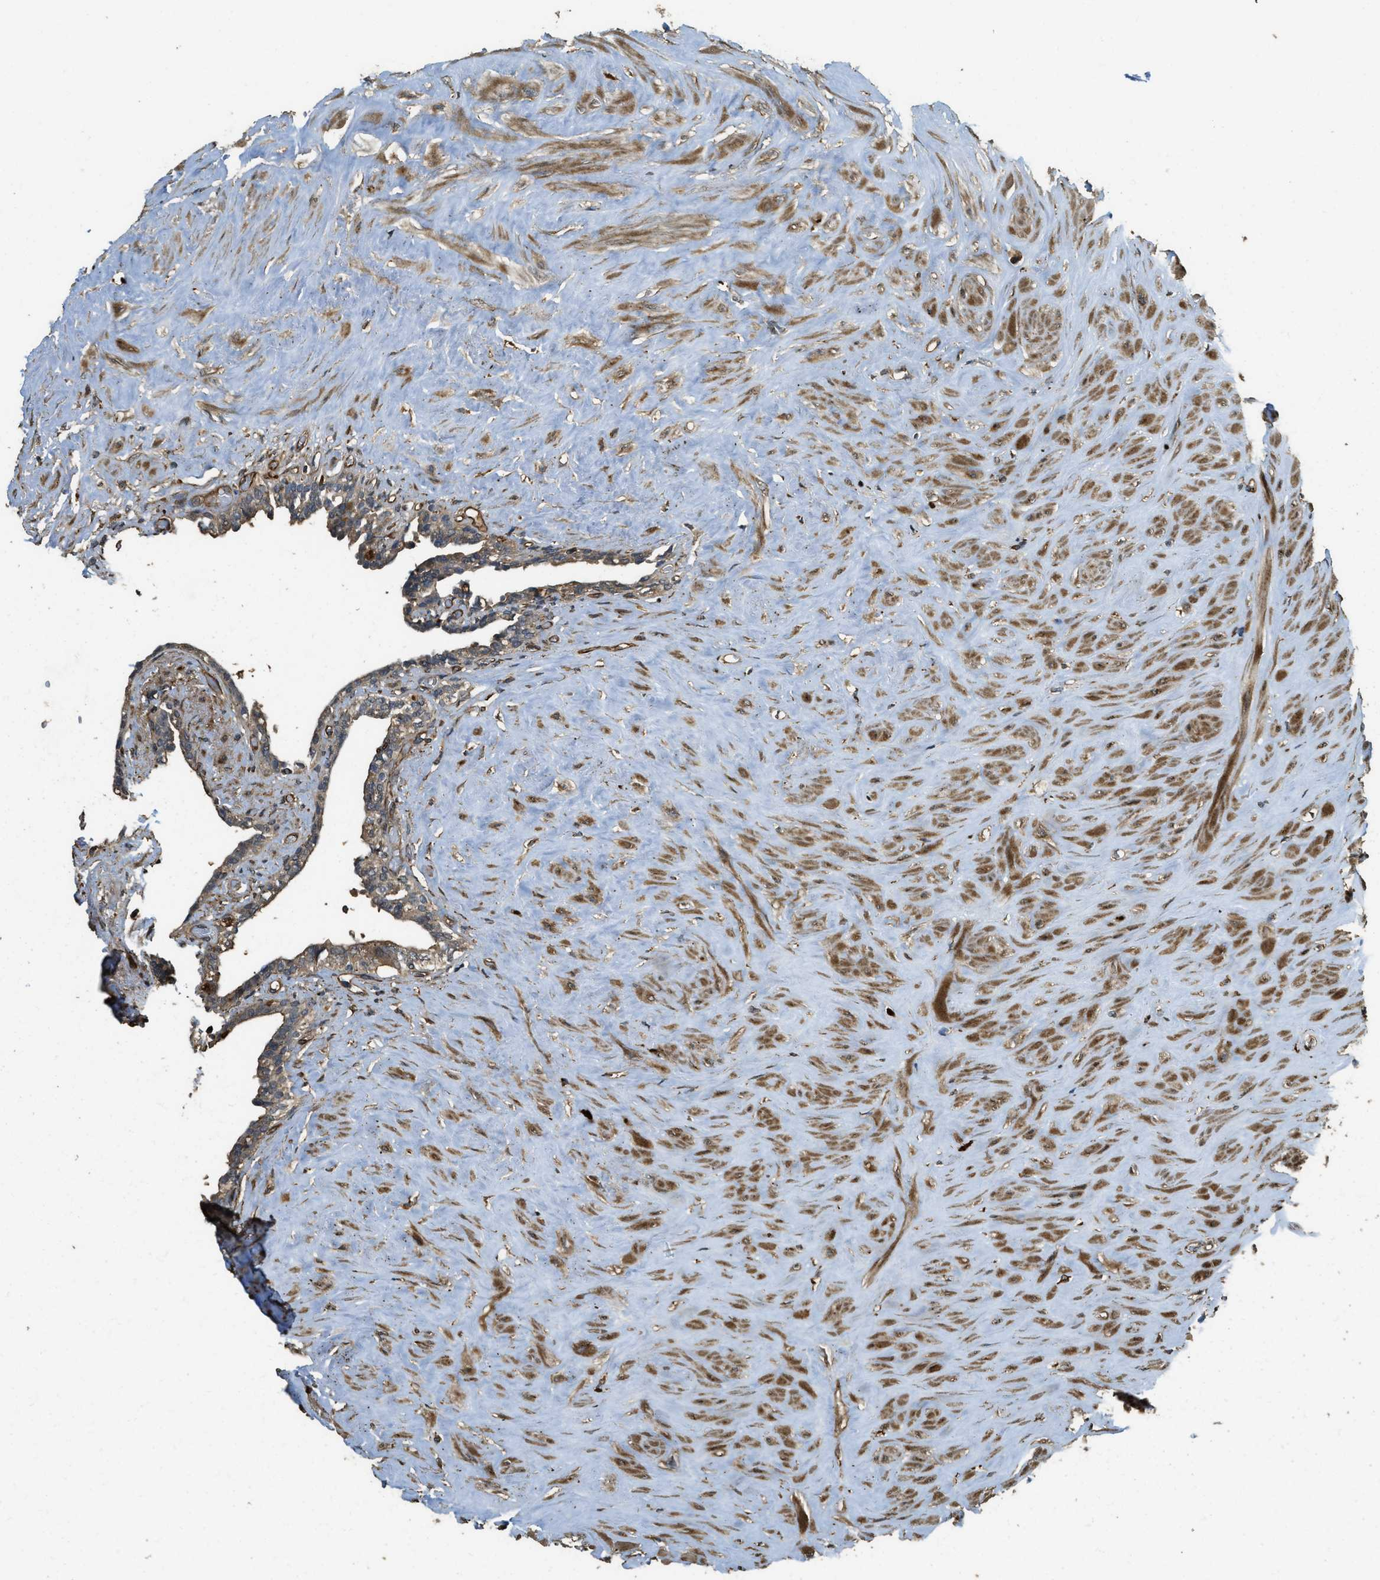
{"staining": {"intensity": "weak", "quantity": ">75%", "location": "cytoplasmic/membranous"}, "tissue": "seminal vesicle", "cell_type": "Glandular cells", "image_type": "normal", "snomed": [{"axis": "morphology", "description": "Normal tissue, NOS"}, {"axis": "topography", "description": "Seminal veicle"}], "caption": "Immunohistochemical staining of benign seminal vesicle demonstrates weak cytoplasmic/membranous protein positivity in about >75% of glandular cells. (DAB (3,3'-diaminobenzidine) = brown stain, brightfield microscopy at high magnification).", "gene": "PPP6R3", "patient": {"sex": "male", "age": 63}}